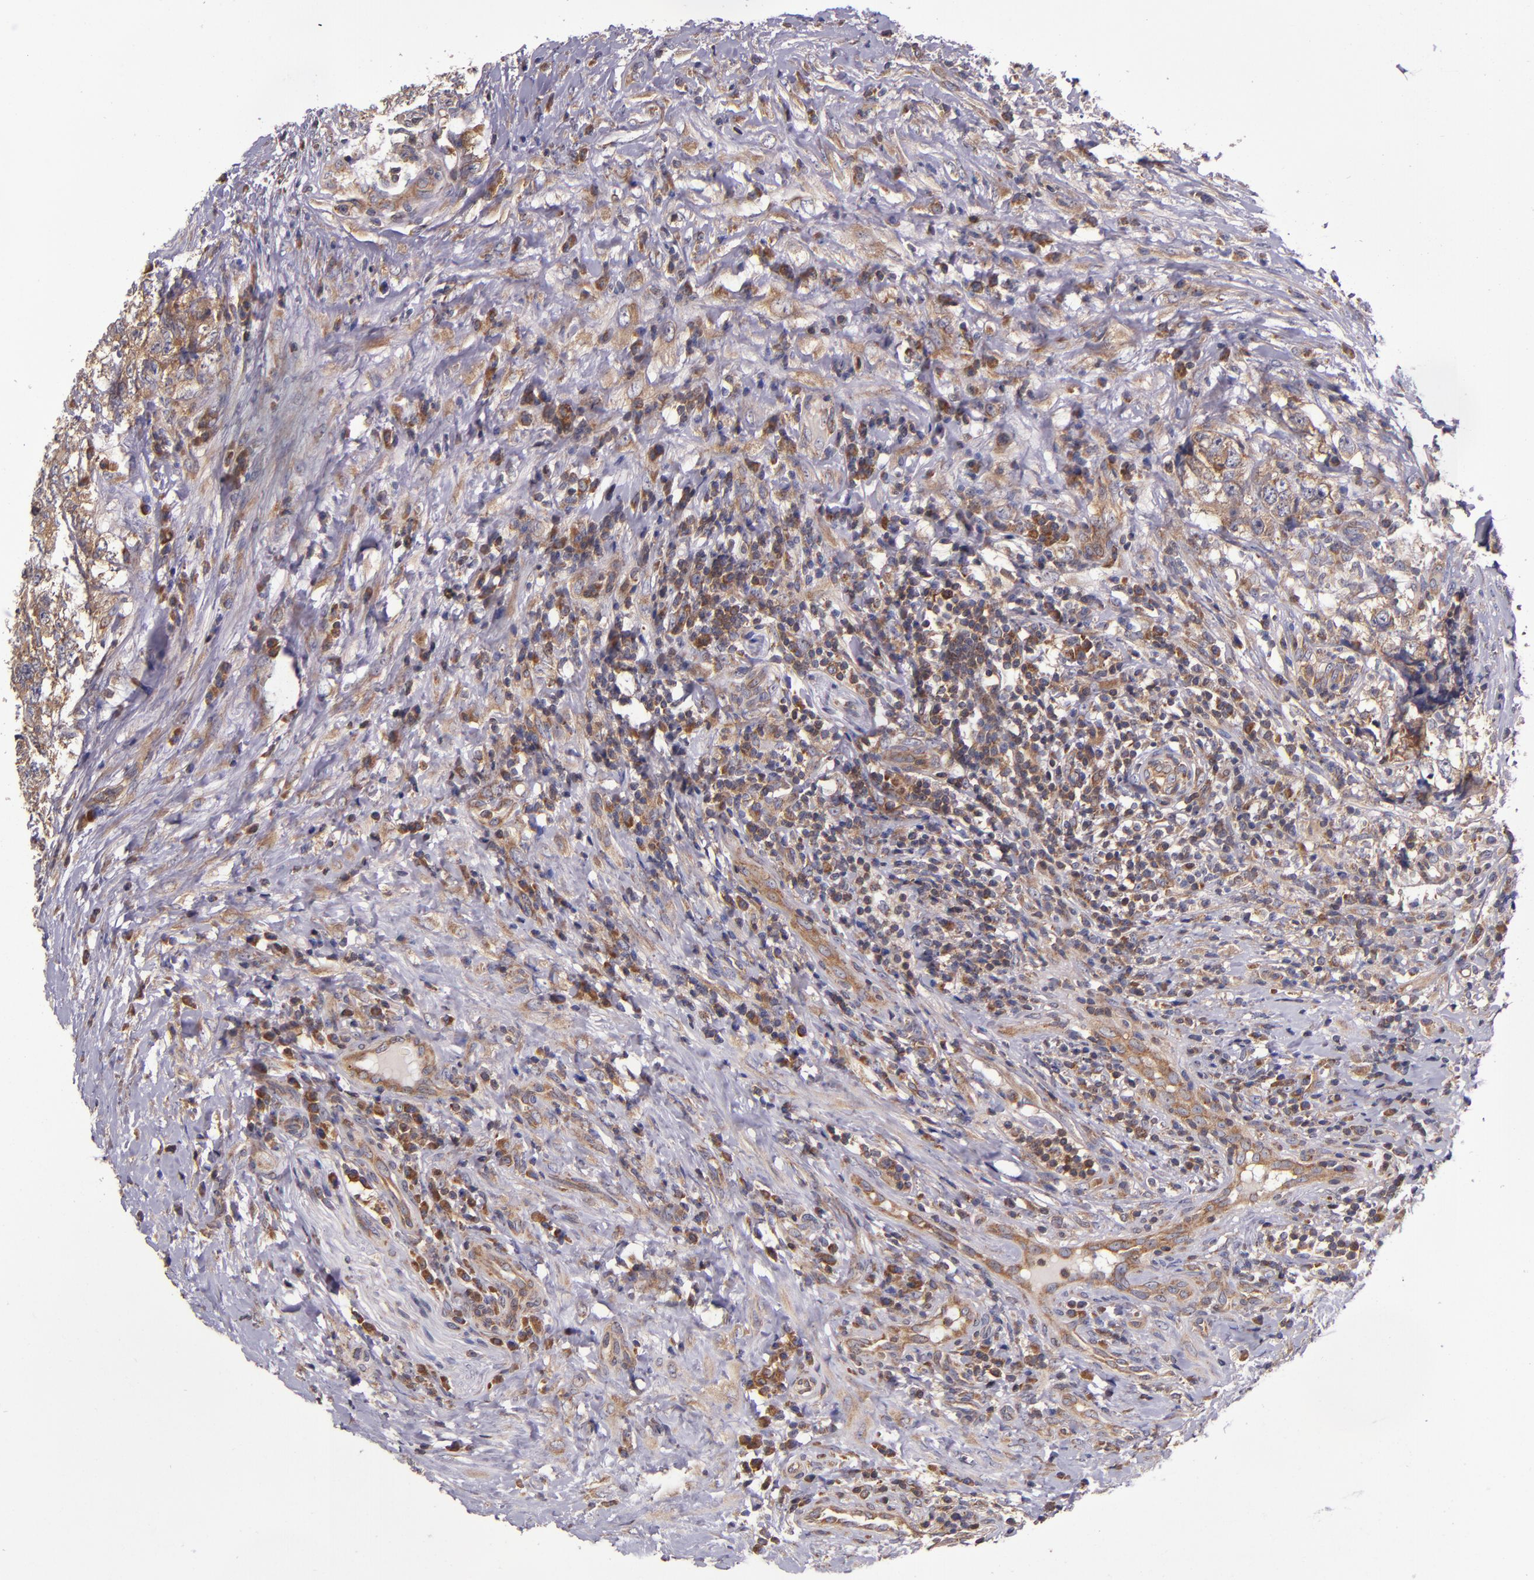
{"staining": {"intensity": "moderate", "quantity": ">75%", "location": "cytoplasmic/membranous"}, "tissue": "testis cancer", "cell_type": "Tumor cells", "image_type": "cancer", "snomed": [{"axis": "morphology", "description": "Carcinoma, Embryonal, NOS"}, {"axis": "topography", "description": "Testis"}], "caption": "Immunohistochemical staining of human testis cancer exhibits medium levels of moderate cytoplasmic/membranous protein positivity in approximately >75% of tumor cells.", "gene": "EIF4ENIF1", "patient": {"sex": "male", "age": 31}}